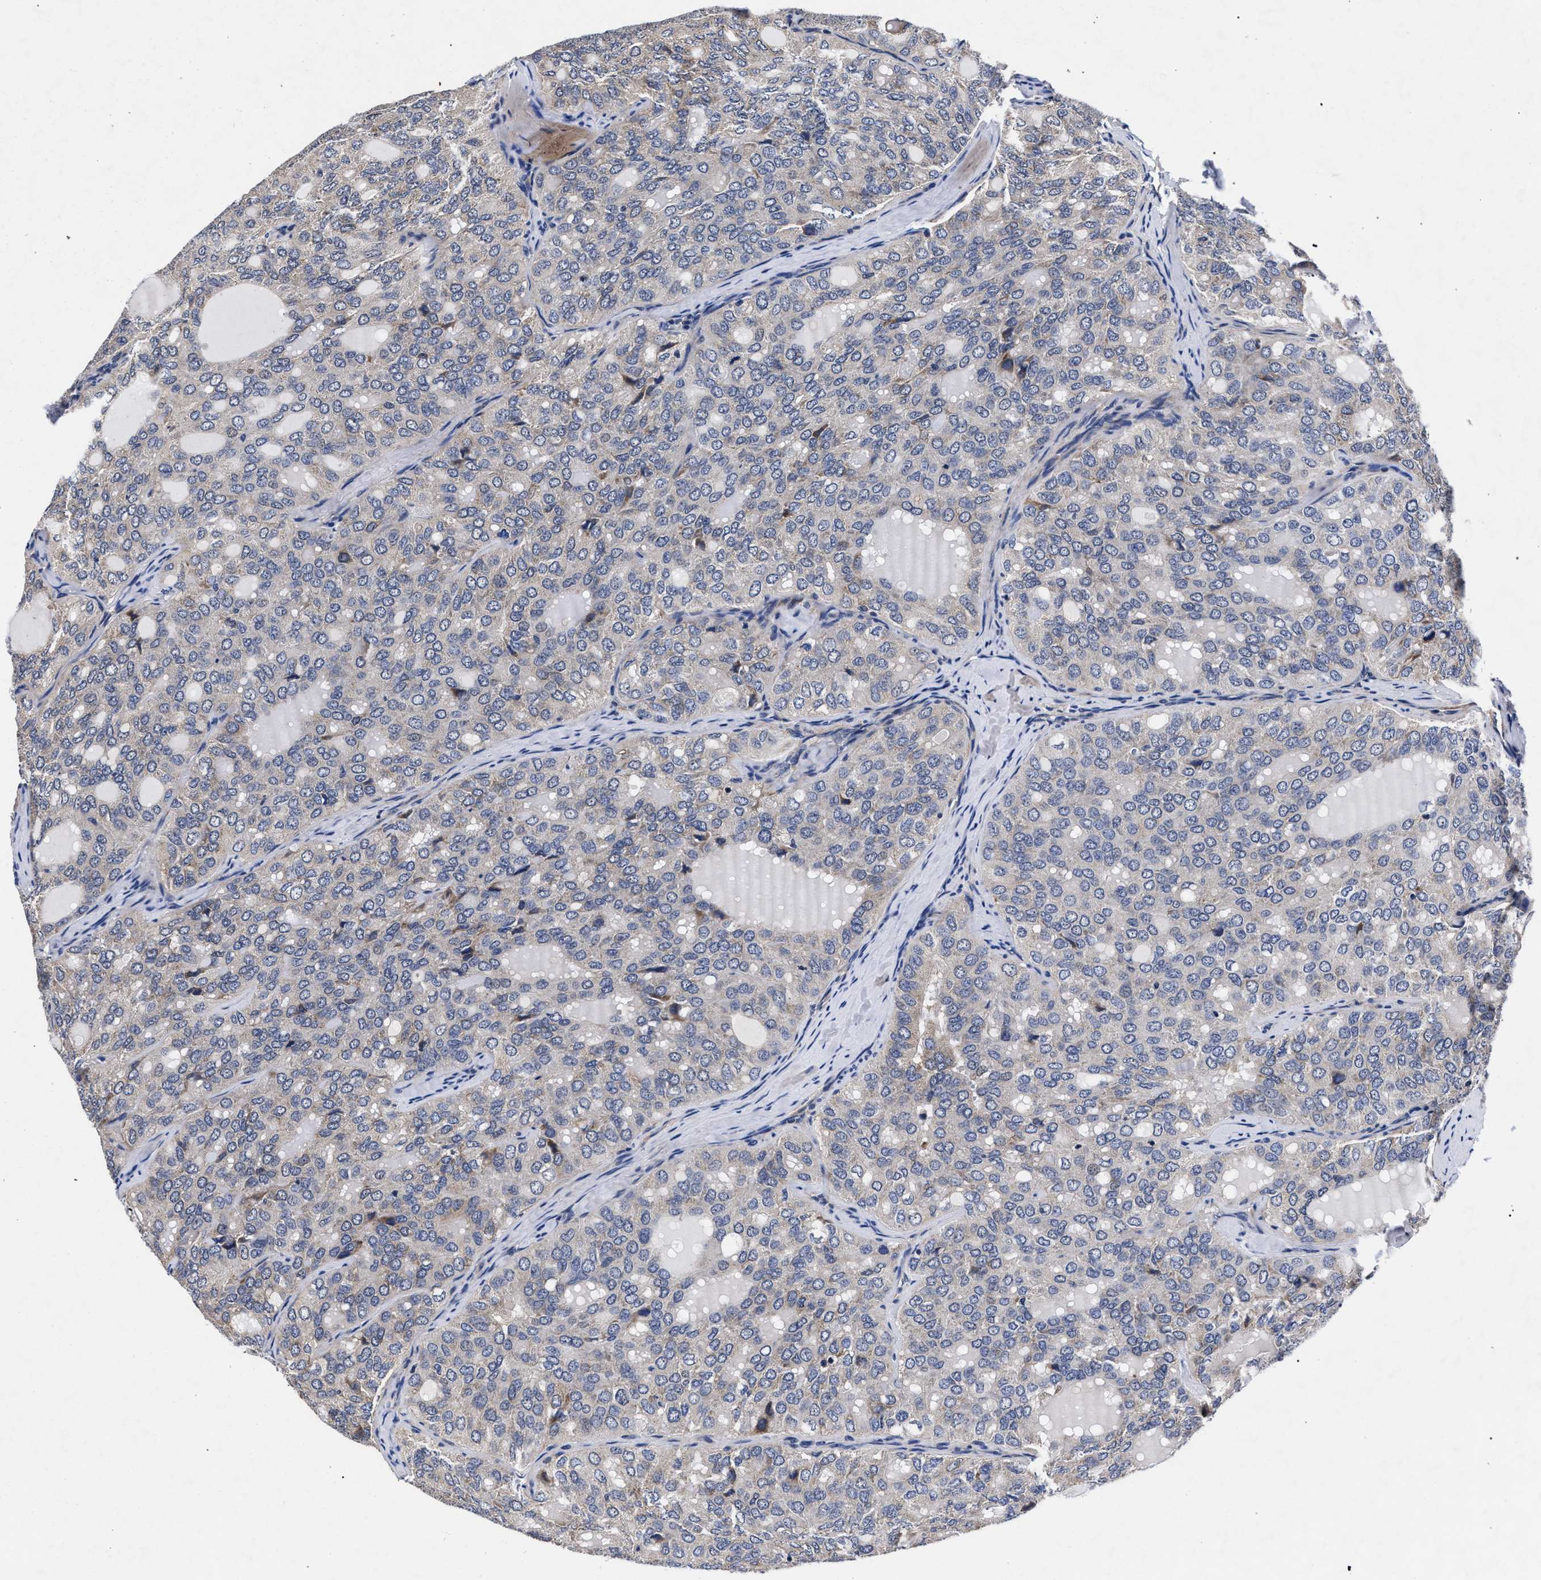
{"staining": {"intensity": "negative", "quantity": "none", "location": "none"}, "tissue": "thyroid cancer", "cell_type": "Tumor cells", "image_type": "cancer", "snomed": [{"axis": "morphology", "description": "Follicular adenoma carcinoma, NOS"}, {"axis": "topography", "description": "Thyroid gland"}], "caption": "The photomicrograph reveals no staining of tumor cells in thyroid cancer (follicular adenoma carcinoma). (Brightfield microscopy of DAB (3,3'-diaminobenzidine) IHC at high magnification).", "gene": "CFAP95", "patient": {"sex": "male", "age": 75}}